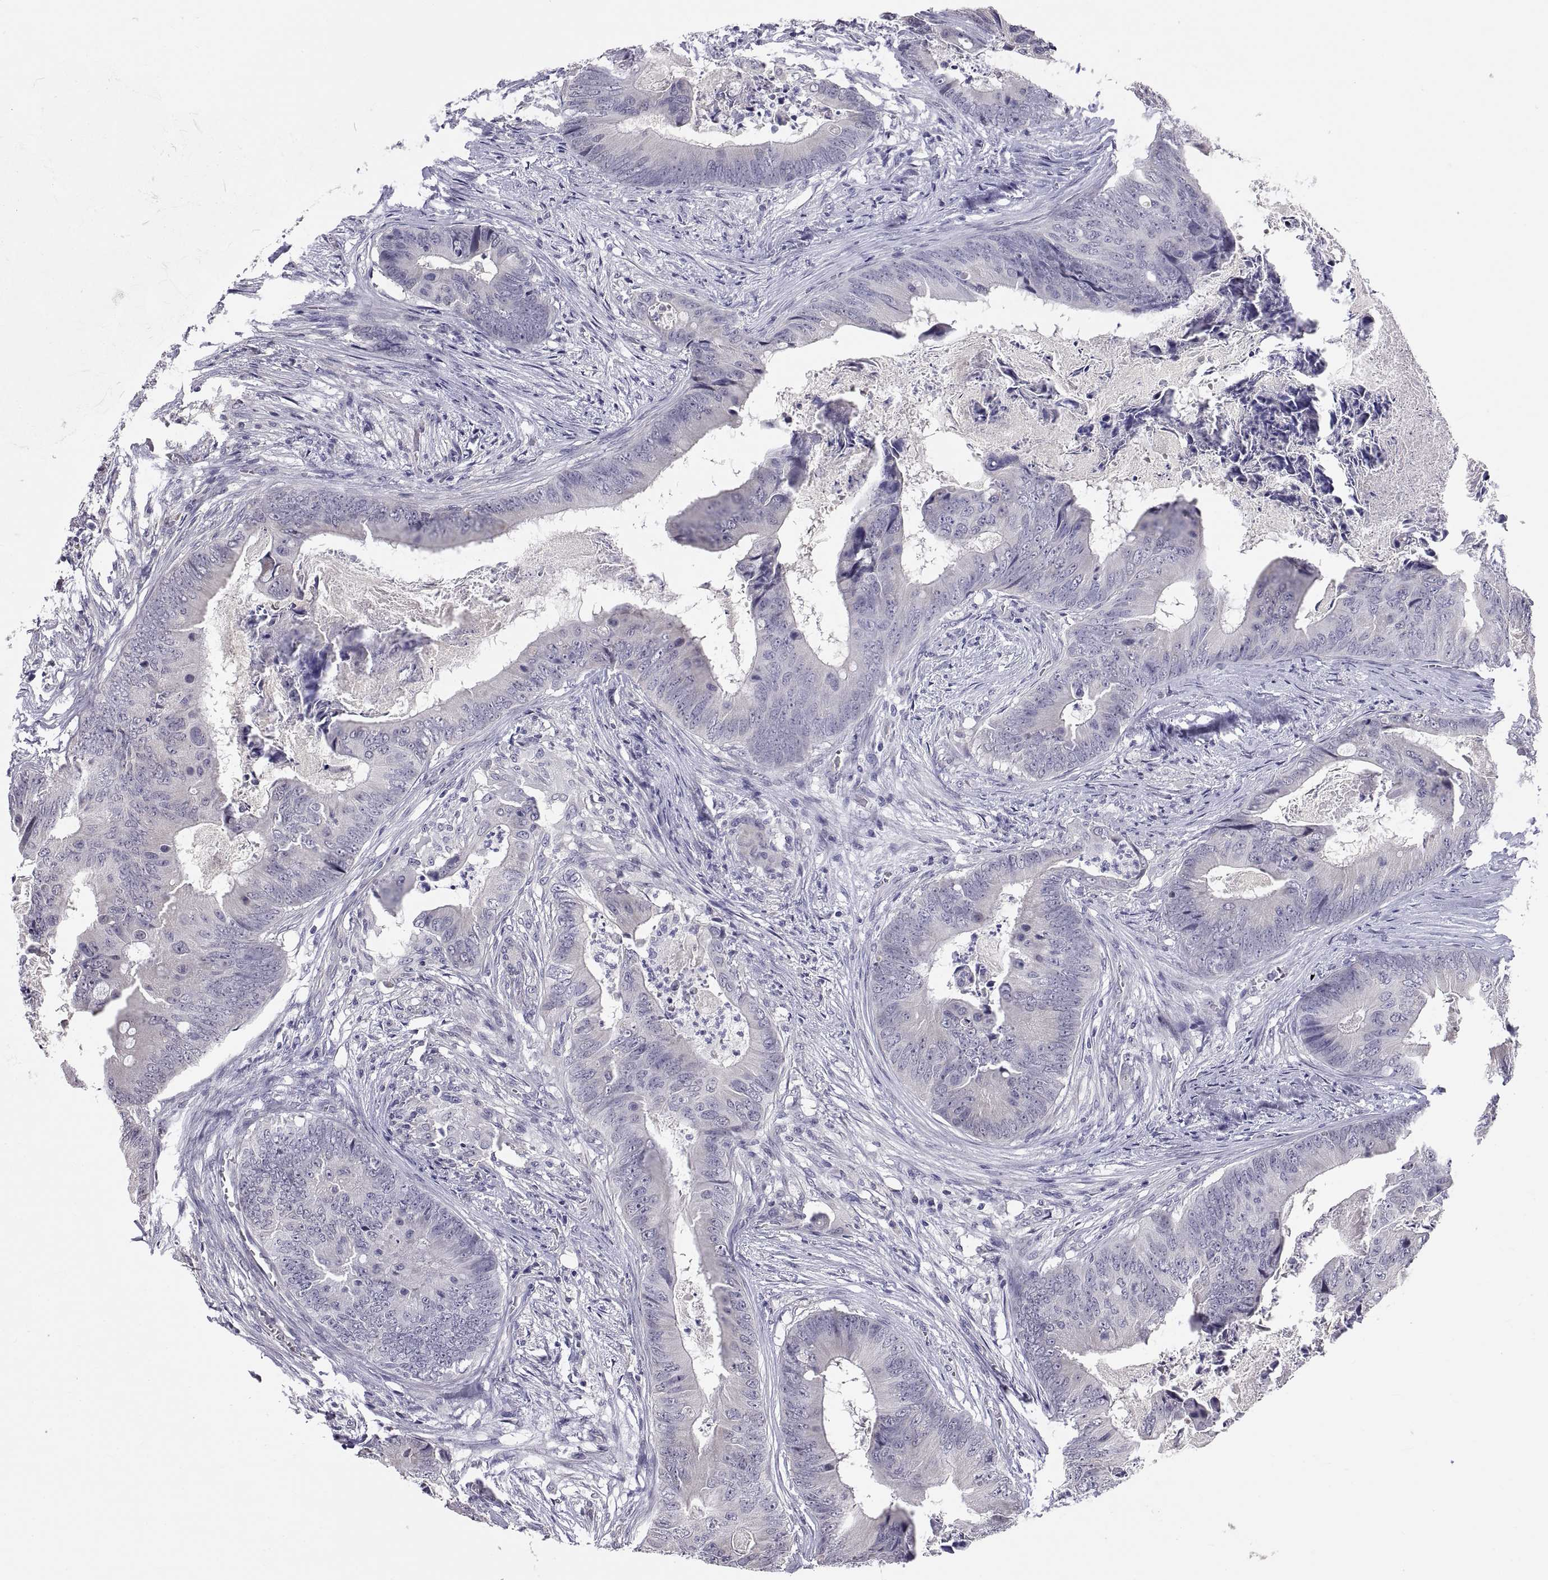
{"staining": {"intensity": "negative", "quantity": "none", "location": "none"}, "tissue": "colorectal cancer", "cell_type": "Tumor cells", "image_type": "cancer", "snomed": [{"axis": "morphology", "description": "Adenocarcinoma, NOS"}, {"axis": "topography", "description": "Colon"}], "caption": "Image shows no protein expression in tumor cells of adenocarcinoma (colorectal) tissue. The staining was performed using DAB (3,3'-diaminobenzidine) to visualize the protein expression in brown, while the nuclei were stained in blue with hematoxylin (Magnification: 20x).", "gene": "FAM170A", "patient": {"sex": "male", "age": 84}}